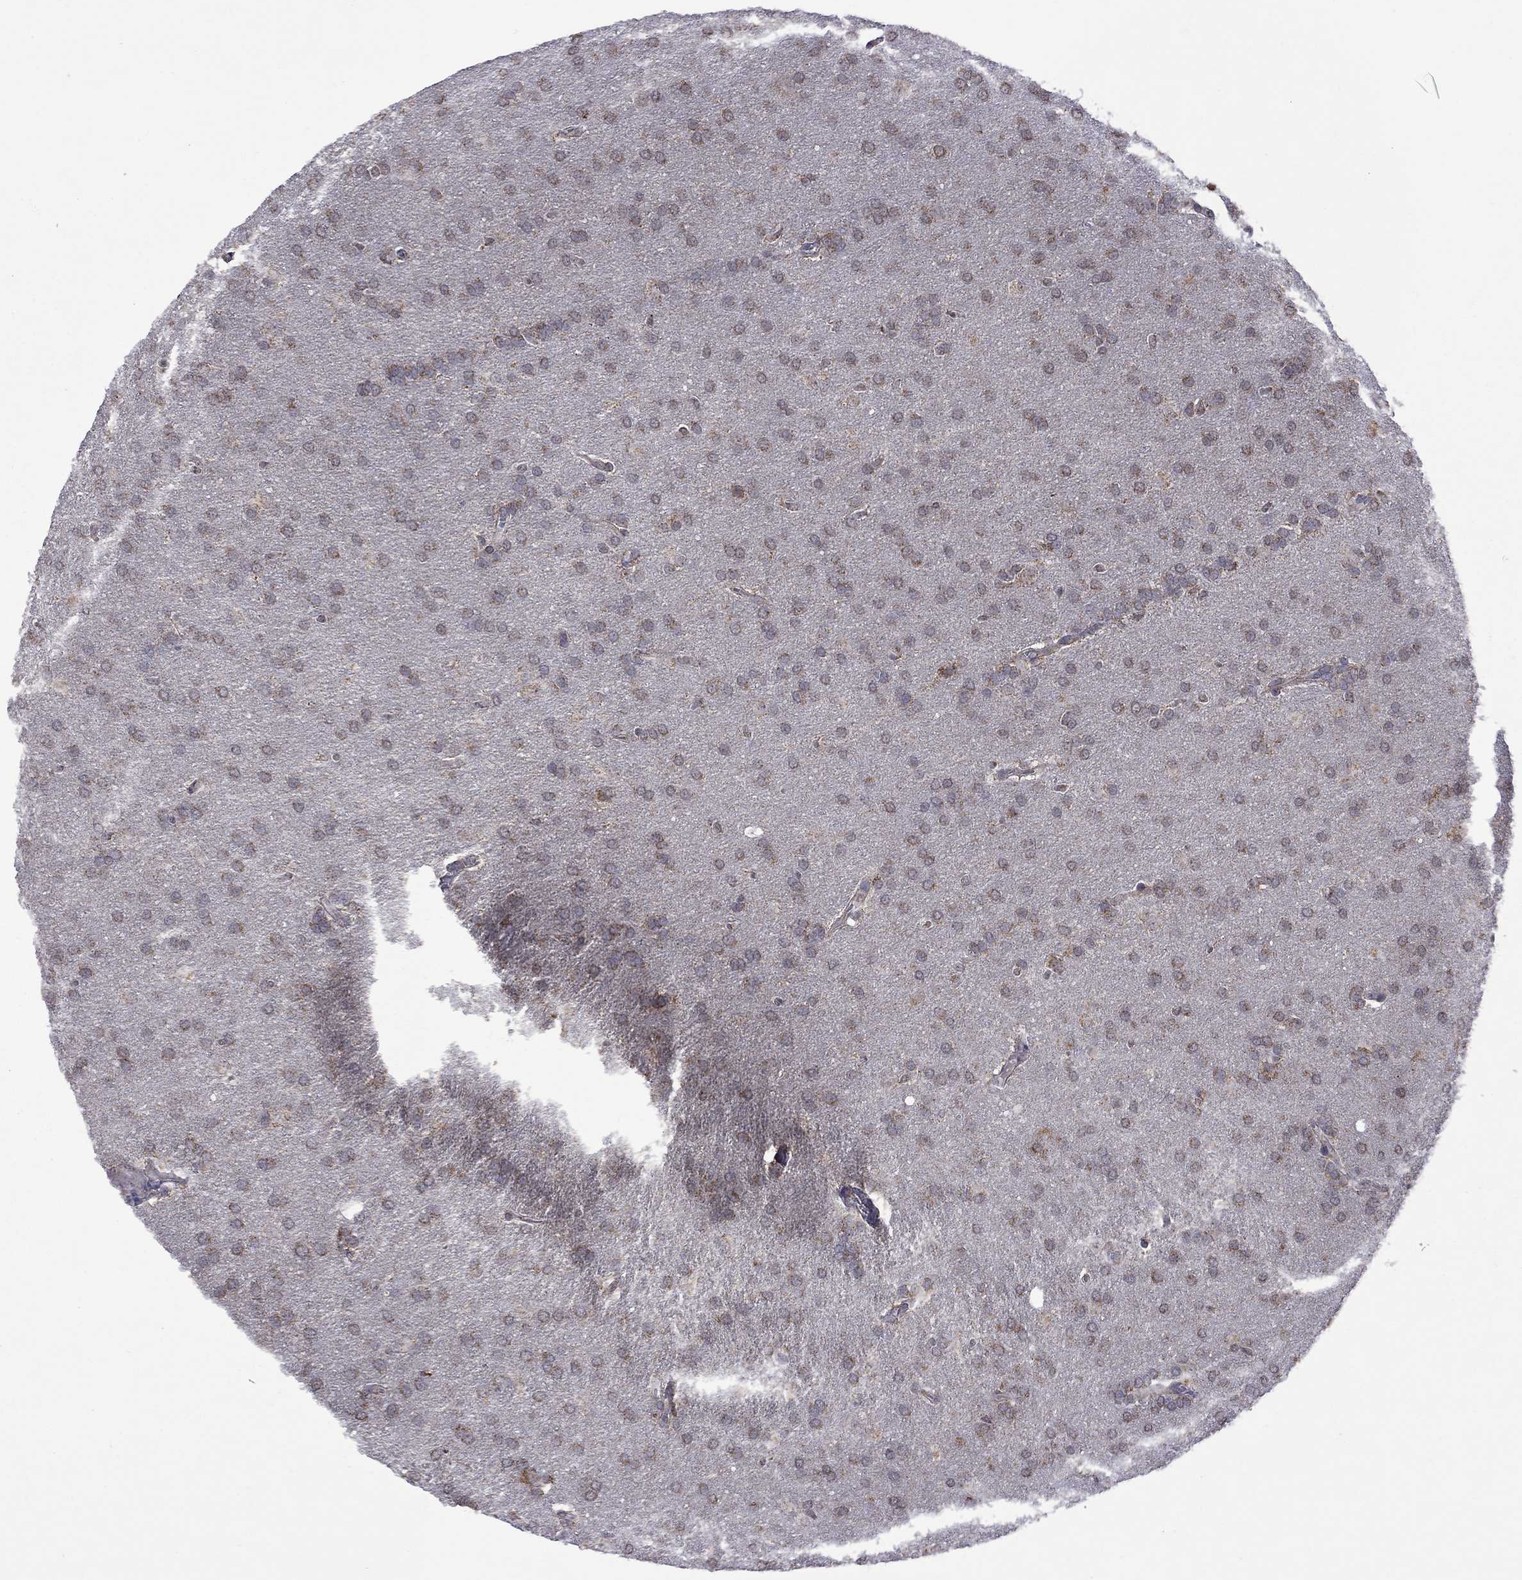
{"staining": {"intensity": "moderate", "quantity": "25%-75%", "location": "cytoplasmic/membranous"}, "tissue": "glioma", "cell_type": "Tumor cells", "image_type": "cancer", "snomed": [{"axis": "morphology", "description": "Glioma, malignant, Low grade"}, {"axis": "topography", "description": "Brain"}], "caption": "This micrograph shows malignant glioma (low-grade) stained with immunohistochemistry to label a protein in brown. The cytoplasmic/membranous of tumor cells show moderate positivity for the protein. Nuclei are counter-stained blue.", "gene": "NDUFB1", "patient": {"sex": "female", "age": 32}}